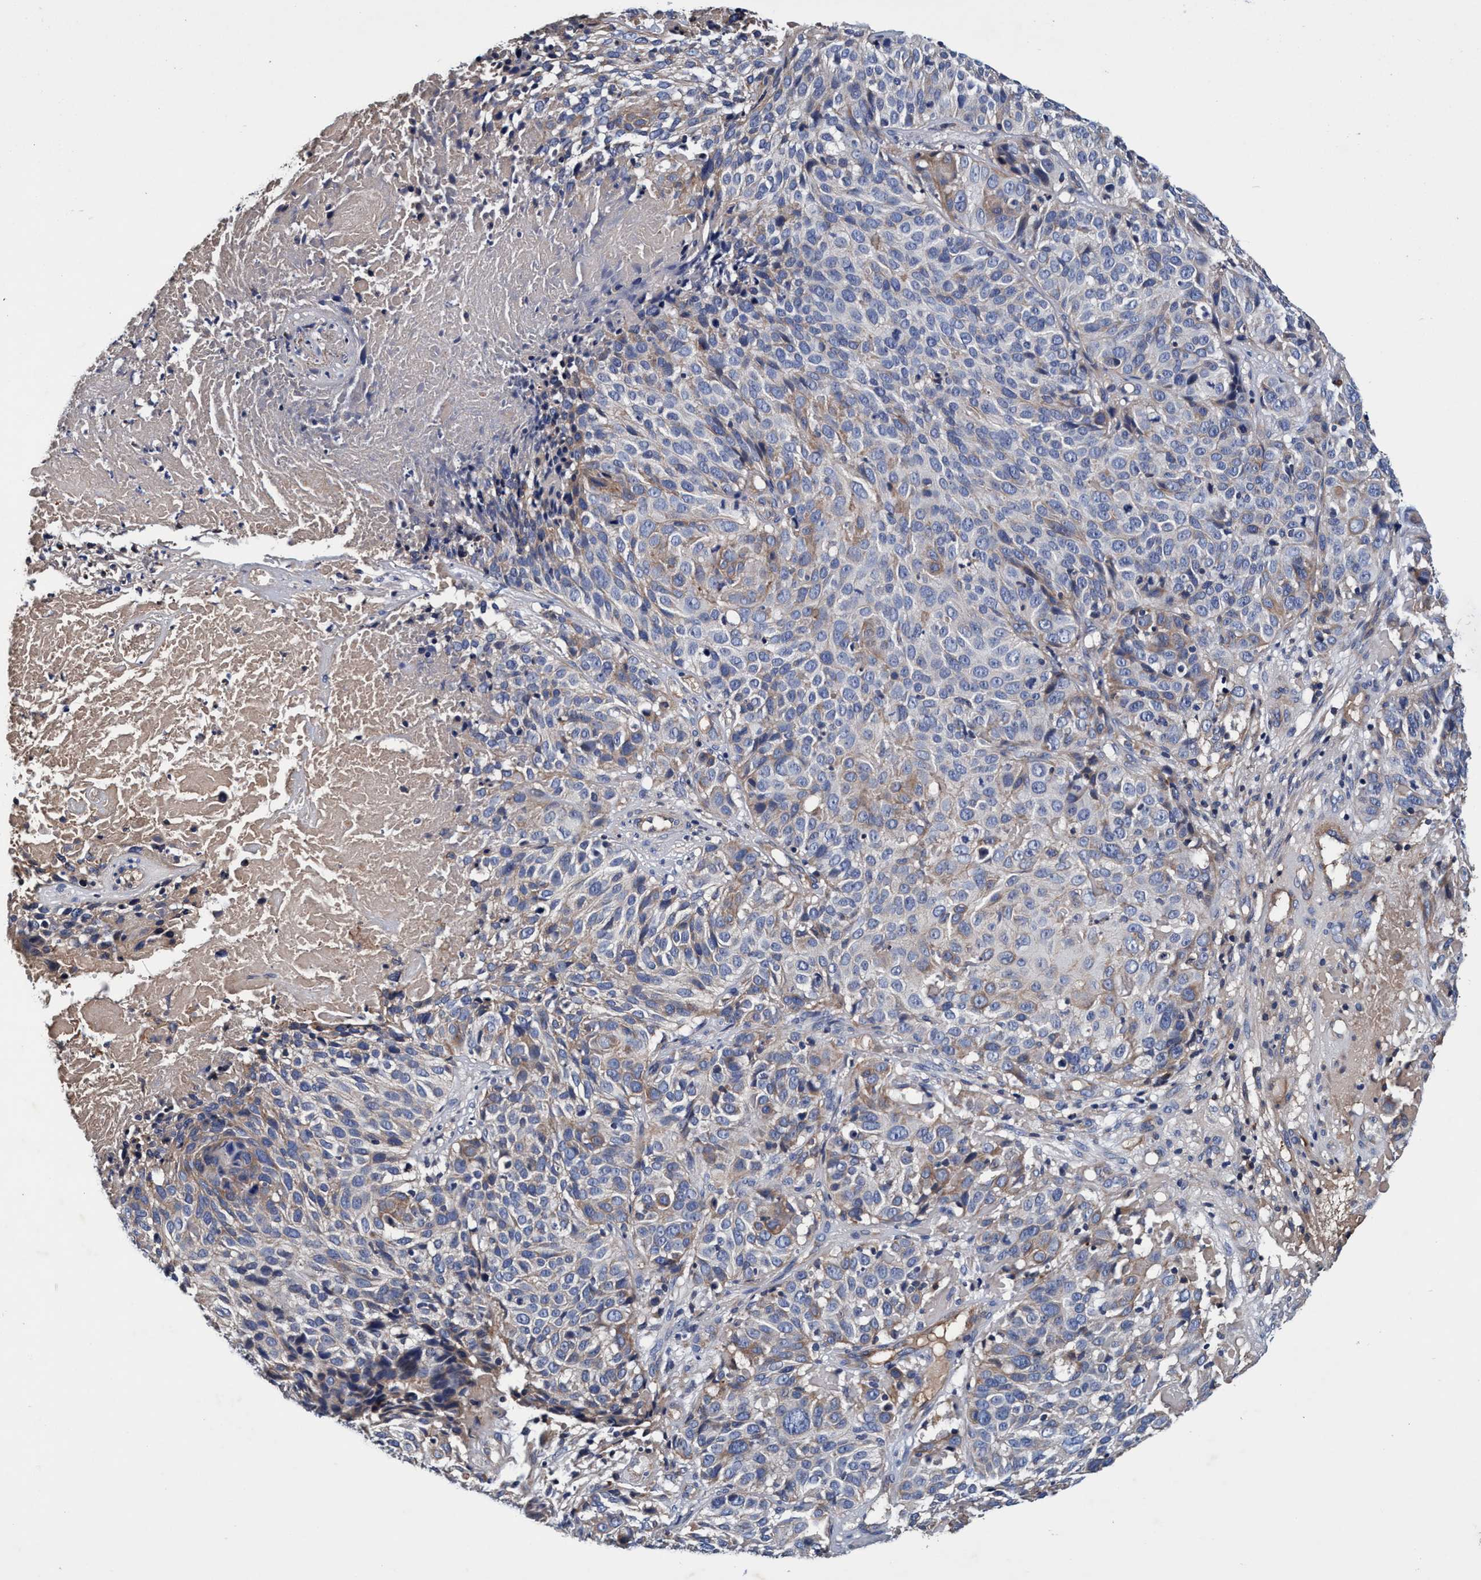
{"staining": {"intensity": "moderate", "quantity": "<25%", "location": "cytoplasmic/membranous"}, "tissue": "cervical cancer", "cell_type": "Tumor cells", "image_type": "cancer", "snomed": [{"axis": "morphology", "description": "Squamous cell carcinoma, NOS"}, {"axis": "topography", "description": "Cervix"}], "caption": "This photomicrograph reveals IHC staining of human cervical cancer, with low moderate cytoplasmic/membranous staining in approximately <25% of tumor cells.", "gene": "RNF208", "patient": {"sex": "female", "age": 74}}